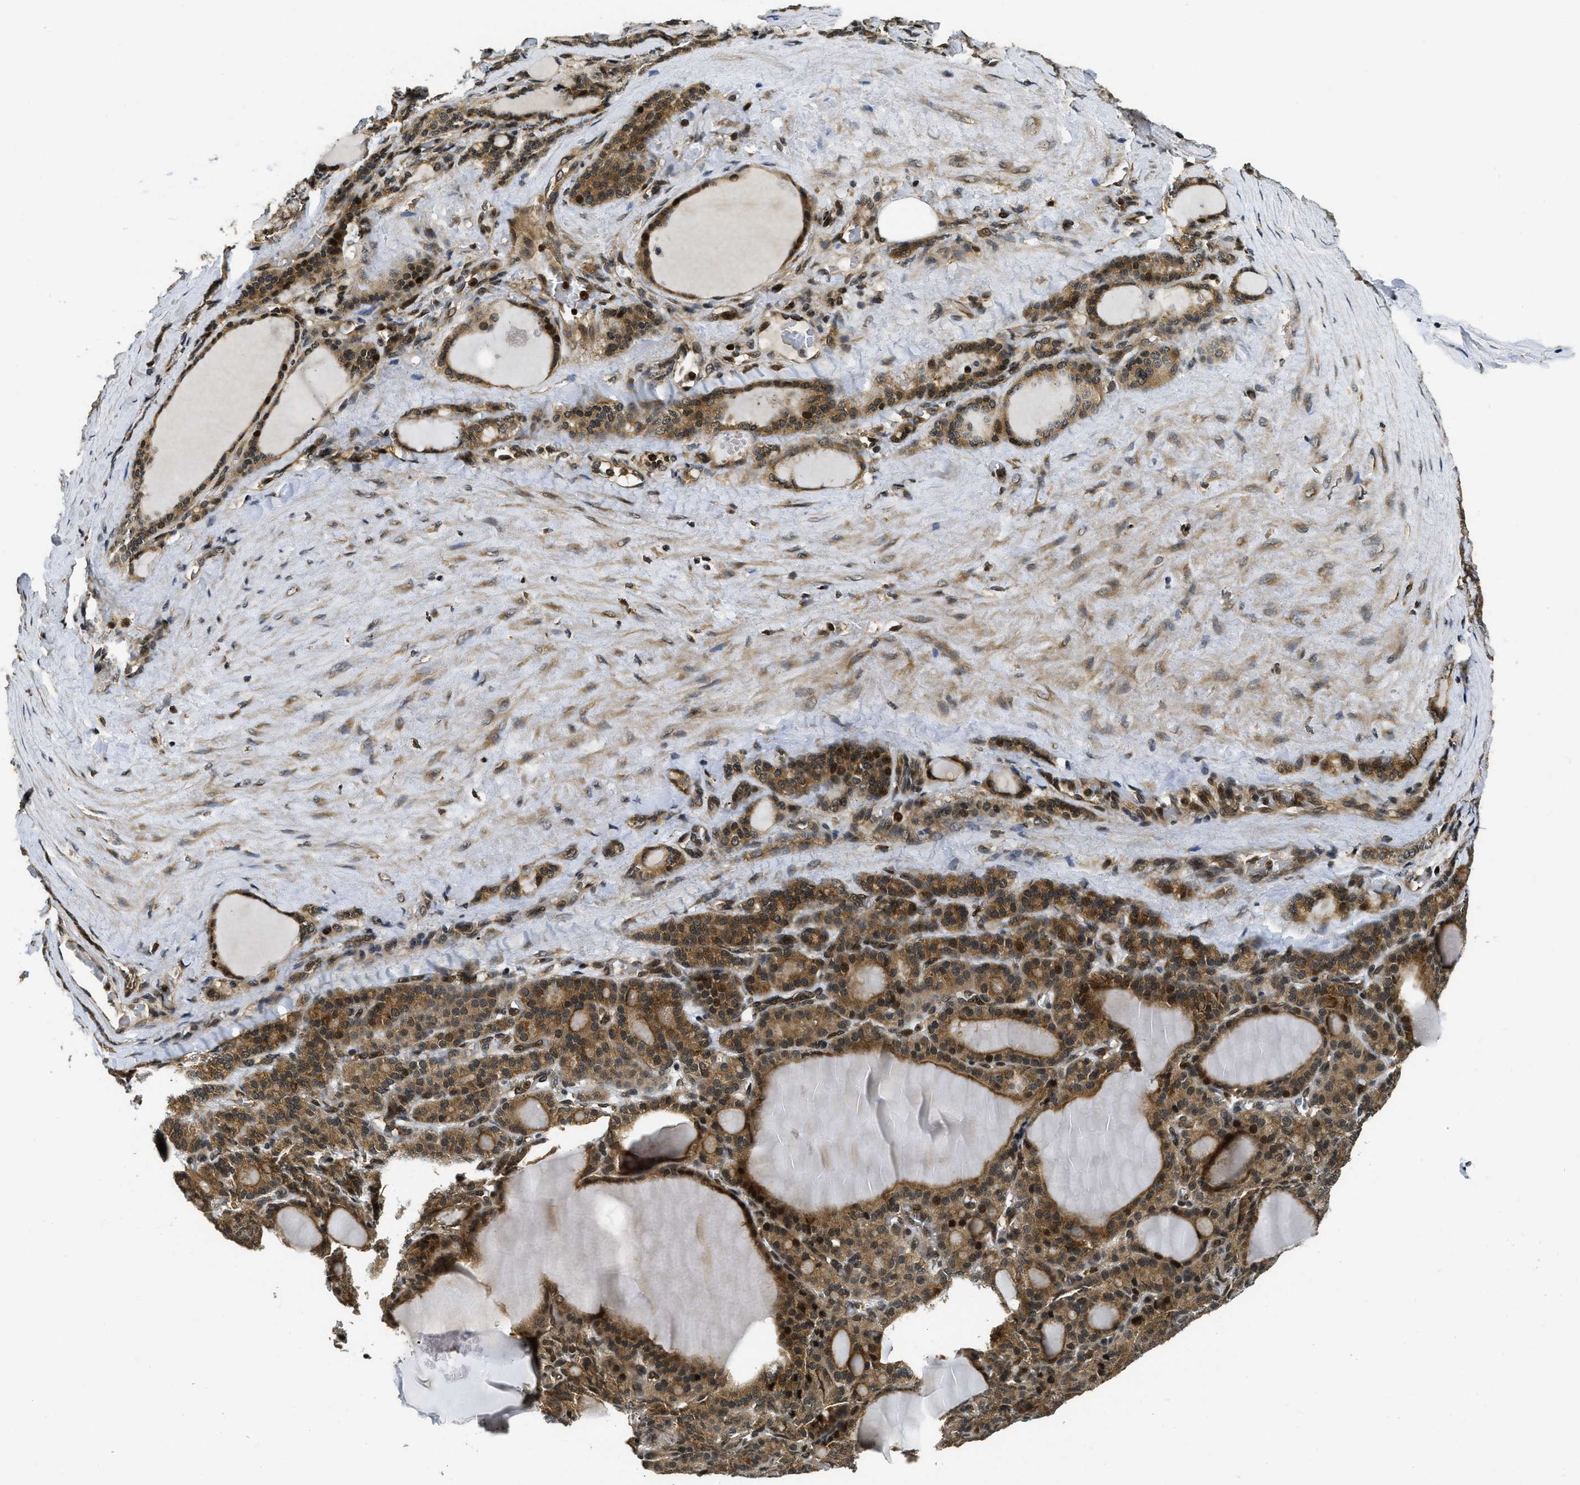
{"staining": {"intensity": "strong", "quantity": ">75%", "location": "cytoplasmic/membranous,nuclear"}, "tissue": "thyroid gland", "cell_type": "Glandular cells", "image_type": "normal", "snomed": [{"axis": "morphology", "description": "Normal tissue, NOS"}, {"axis": "topography", "description": "Thyroid gland"}], "caption": "Immunohistochemistry (IHC) micrograph of benign human thyroid gland stained for a protein (brown), which reveals high levels of strong cytoplasmic/membranous,nuclear positivity in approximately >75% of glandular cells.", "gene": "ADSL", "patient": {"sex": "female", "age": 28}}